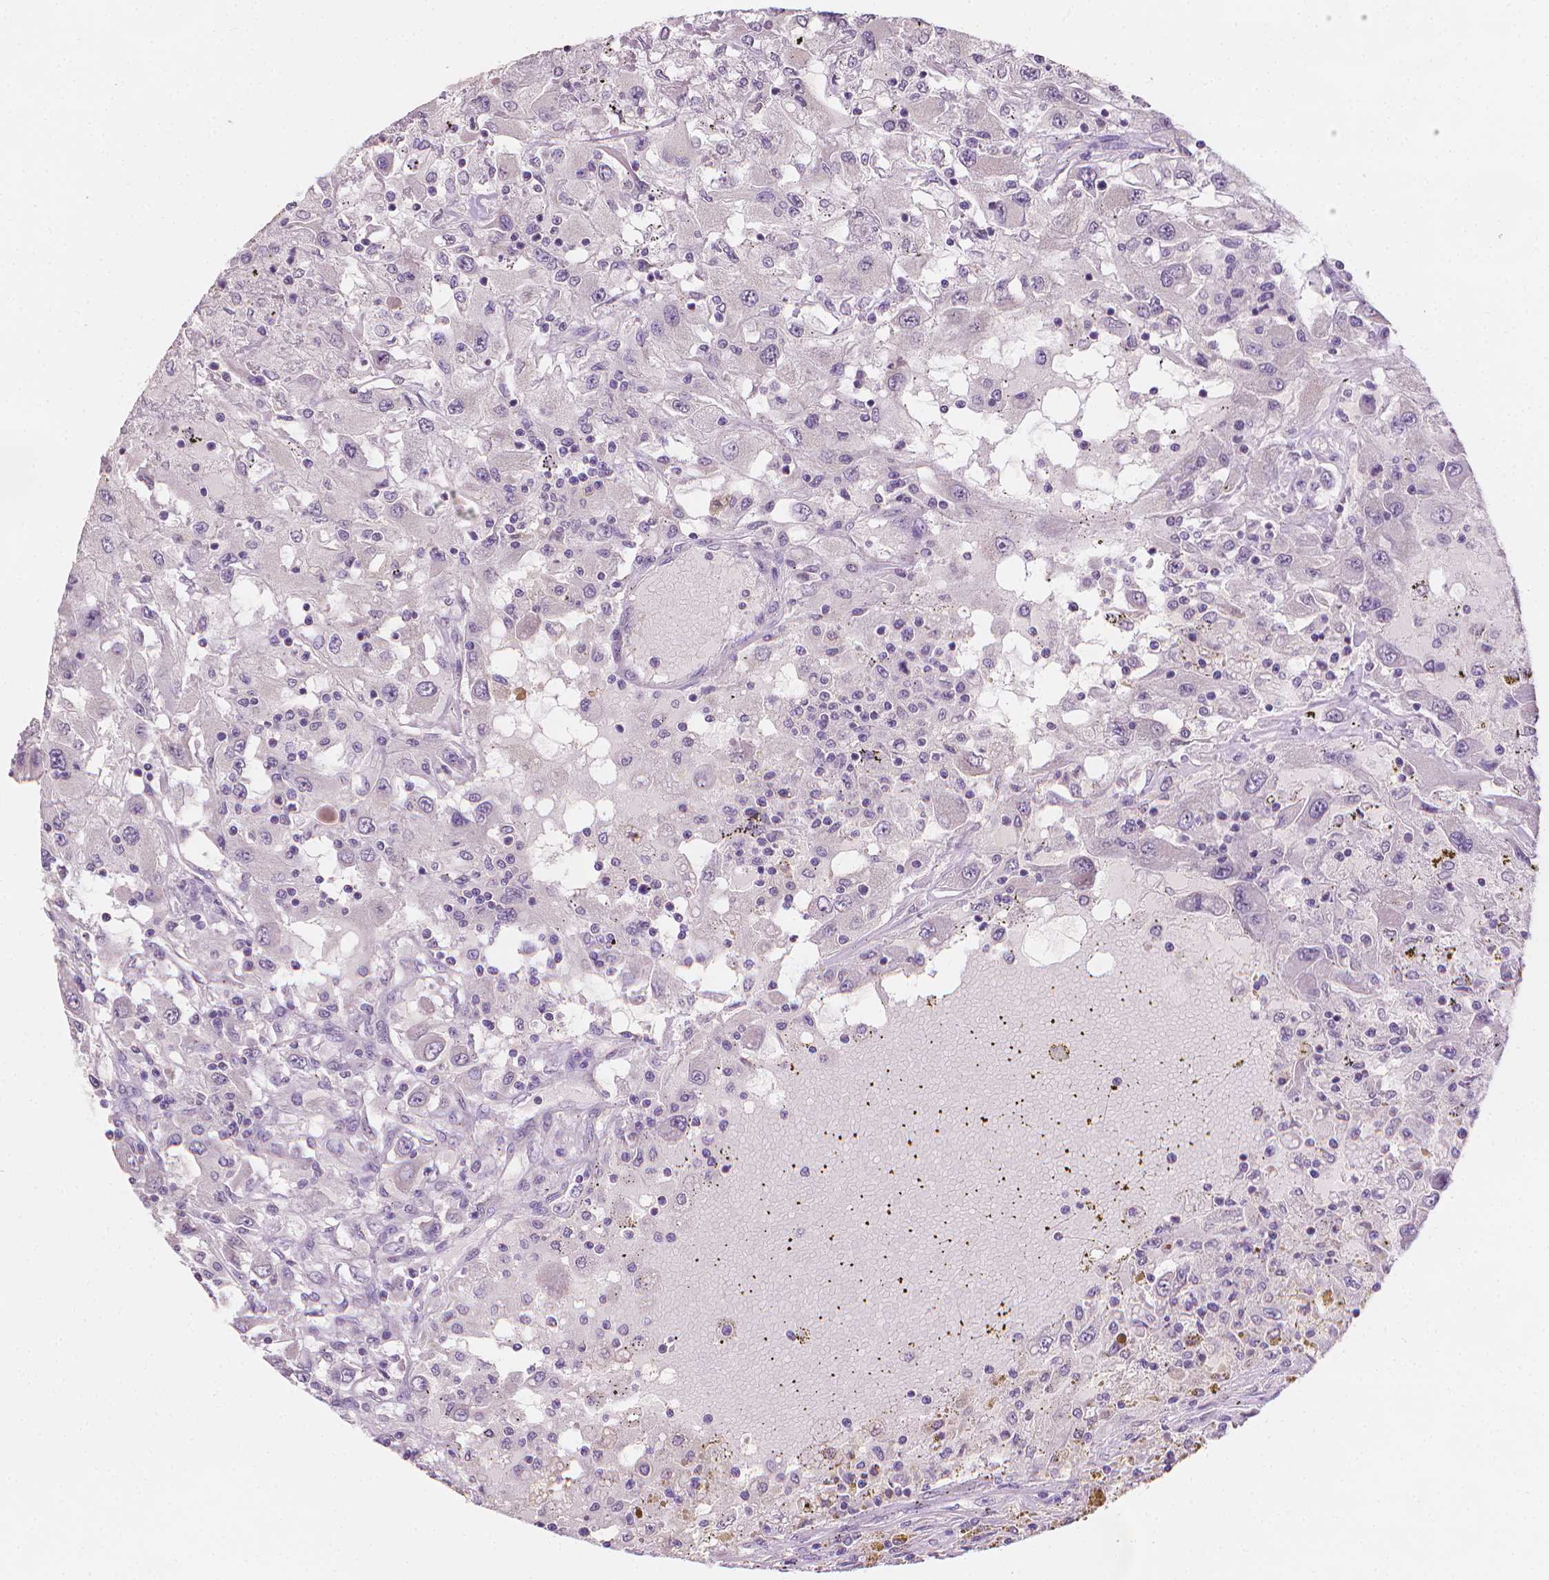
{"staining": {"intensity": "negative", "quantity": "none", "location": "none"}, "tissue": "renal cancer", "cell_type": "Tumor cells", "image_type": "cancer", "snomed": [{"axis": "morphology", "description": "Adenocarcinoma, NOS"}, {"axis": "topography", "description": "Kidney"}], "caption": "Tumor cells show no significant protein staining in renal adenocarcinoma.", "gene": "FASN", "patient": {"sex": "female", "age": 67}}